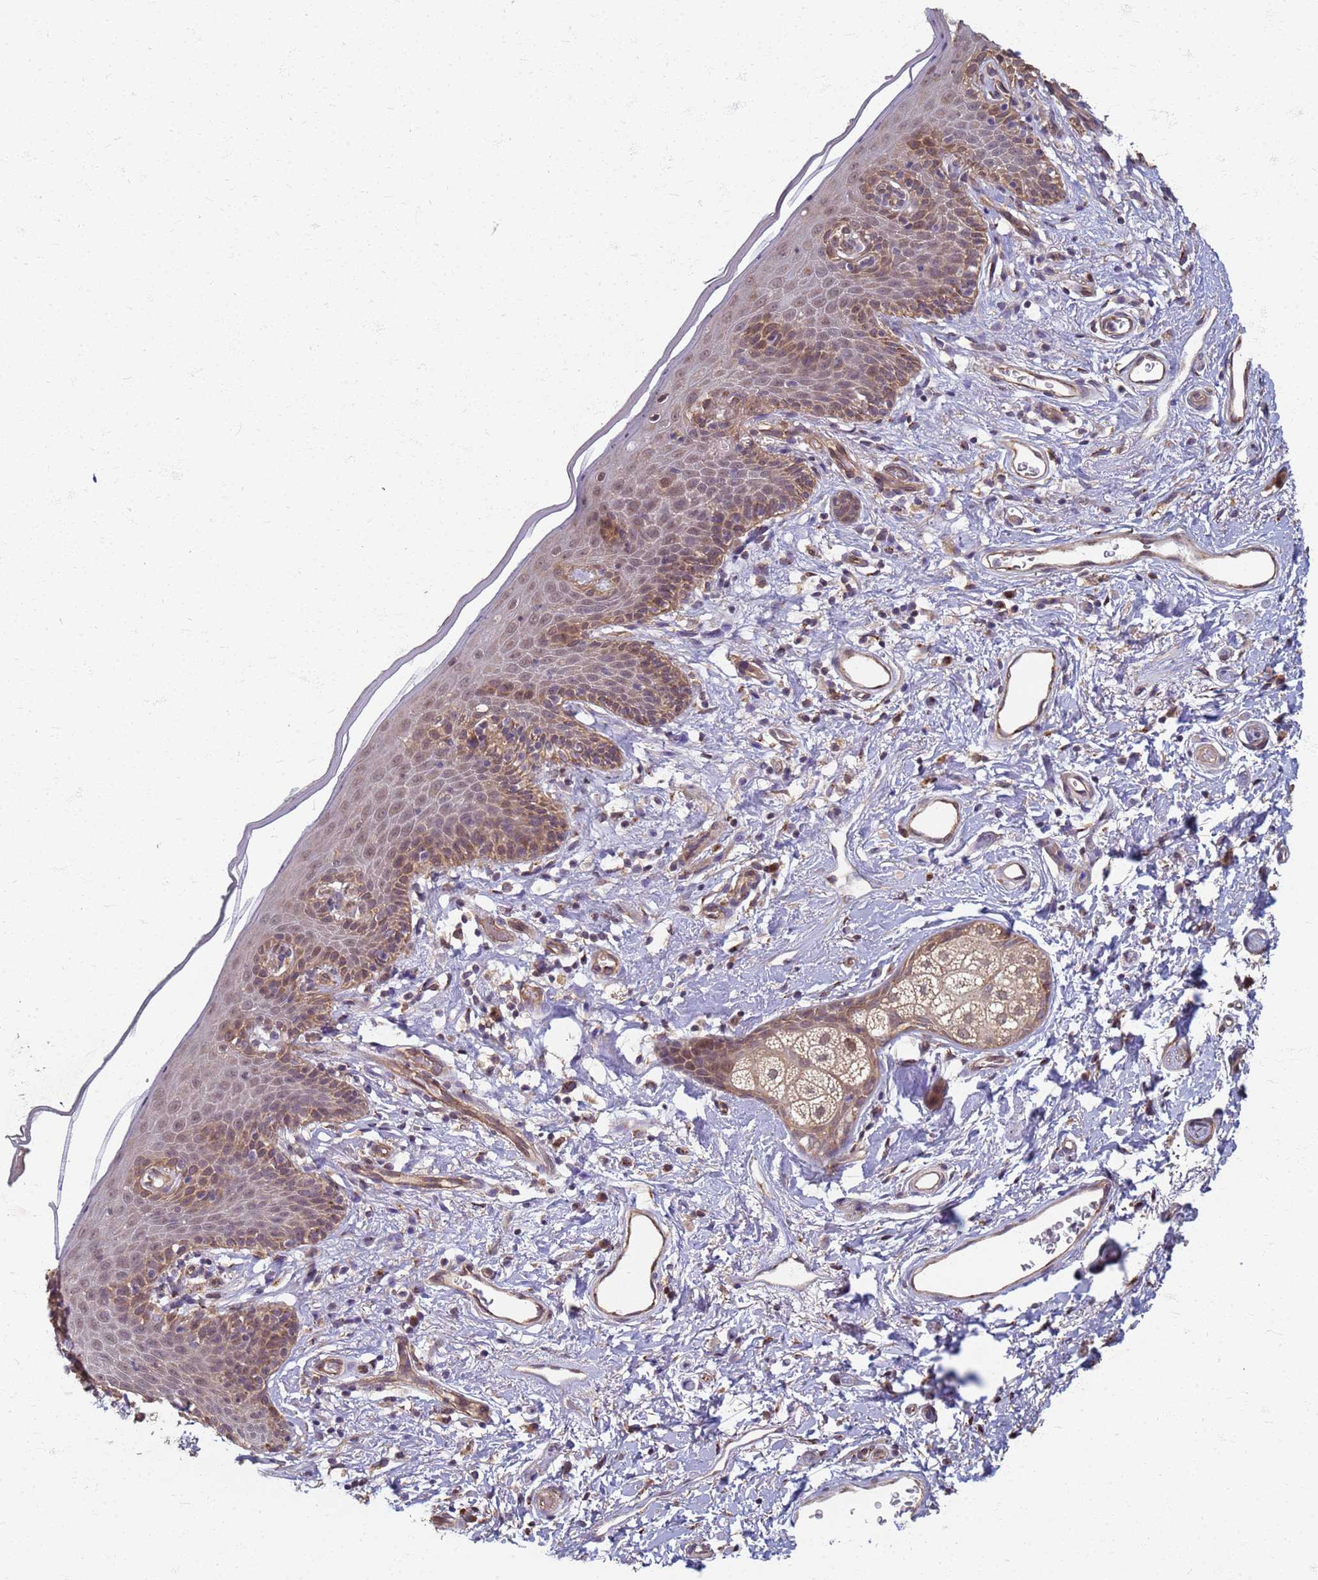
{"staining": {"intensity": "moderate", "quantity": "25%-75%", "location": "cytoplasmic/membranous,nuclear"}, "tissue": "skin", "cell_type": "Epidermal cells", "image_type": "normal", "snomed": [{"axis": "morphology", "description": "Normal tissue, NOS"}, {"axis": "topography", "description": "Vulva"}], "caption": "Skin stained with immunohistochemistry (IHC) reveals moderate cytoplasmic/membranous,nuclear staining in approximately 25%-75% of epidermal cells. Nuclei are stained in blue.", "gene": "ITGB4", "patient": {"sex": "female", "age": 66}}